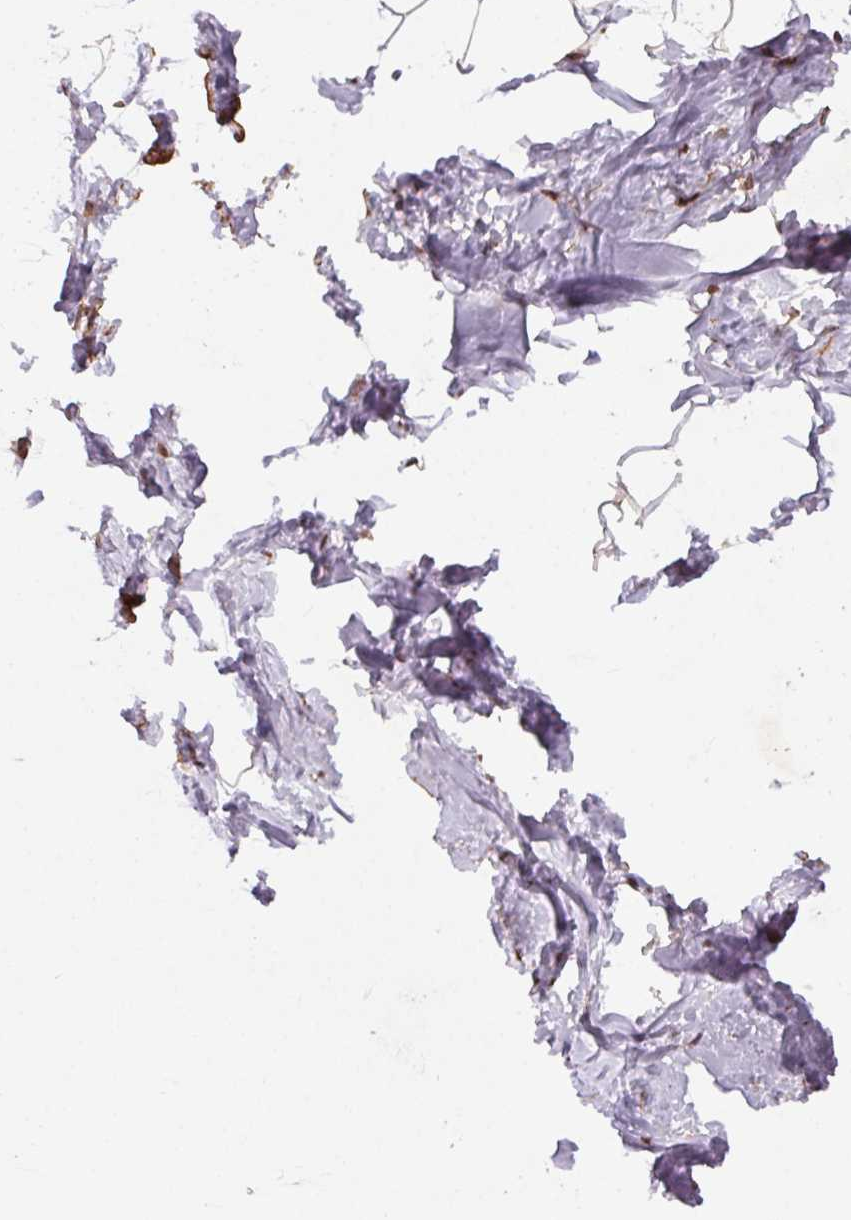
{"staining": {"intensity": "moderate", "quantity": "25%-75%", "location": "cytoplasmic/membranous"}, "tissue": "breast", "cell_type": "Adipocytes", "image_type": "normal", "snomed": [{"axis": "morphology", "description": "Normal tissue, NOS"}, {"axis": "topography", "description": "Breast"}], "caption": "Immunohistochemical staining of unremarkable breast exhibits moderate cytoplasmic/membranous protein expression in about 25%-75% of adipocytes.", "gene": "CCSER1", "patient": {"sex": "female", "age": 32}}